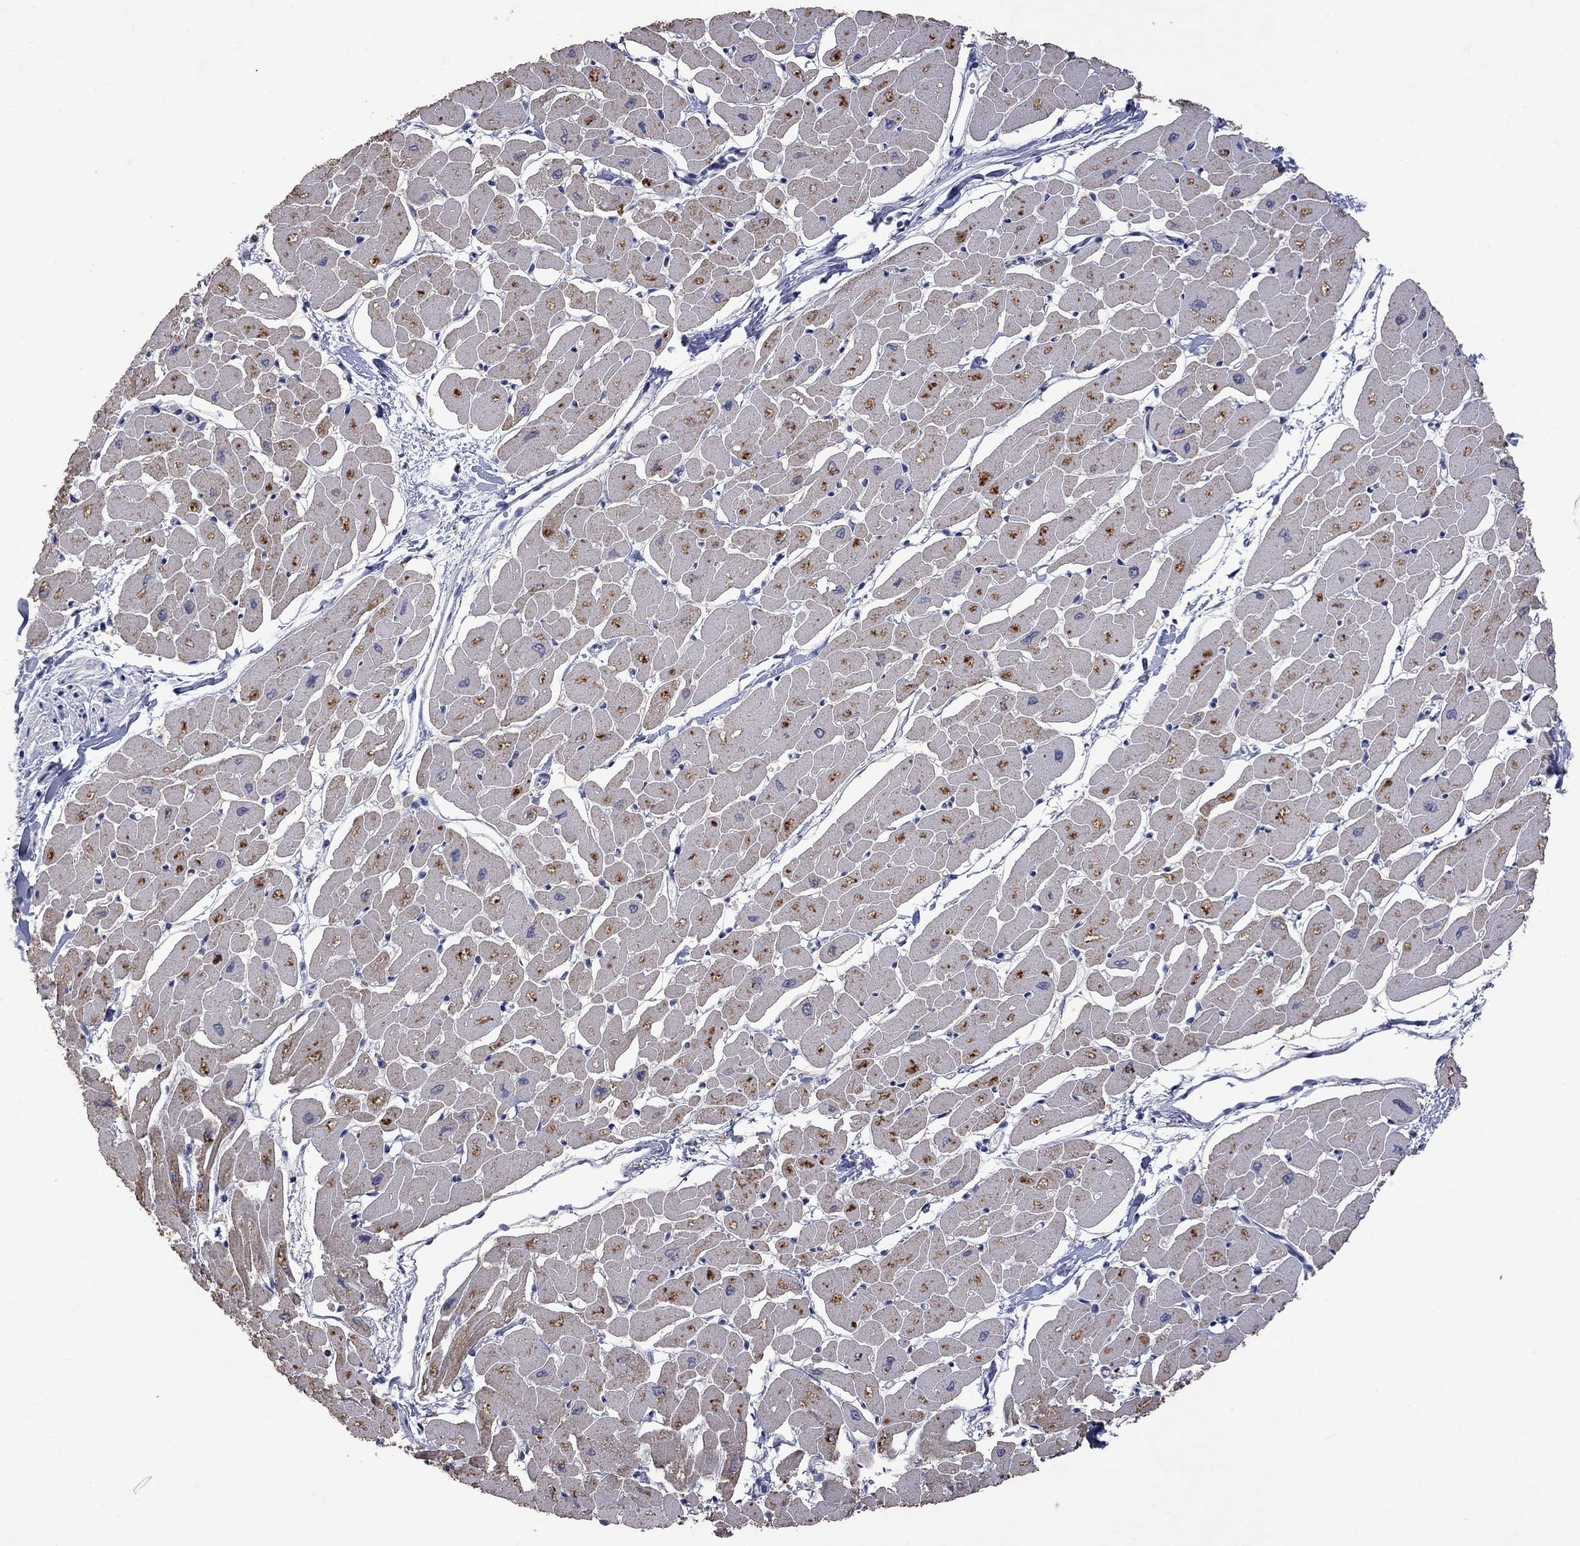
{"staining": {"intensity": "negative", "quantity": "none", "location": "none"}, "tissue": "heart muscle", "cell_type": "Cardiomyocytes", "image_type": "normal", "snomed": [{"axis": "morphology", "description": "Normal tissue, NOS"}, {"axis": "topography", "description": "Heart"}], "caption": "Micrograph shows no protein staining in cardiomyocytes of unremarkable heart muscle. The staining was performed using DAB (3,3'-diaminobenzidine) to visualize the protein expression in brown, while the nuclei were stained in blue with hematoxylin (Magnification: 20x).", "gene": "HTR6", "patient": {"sex": "male", "age": 57}}